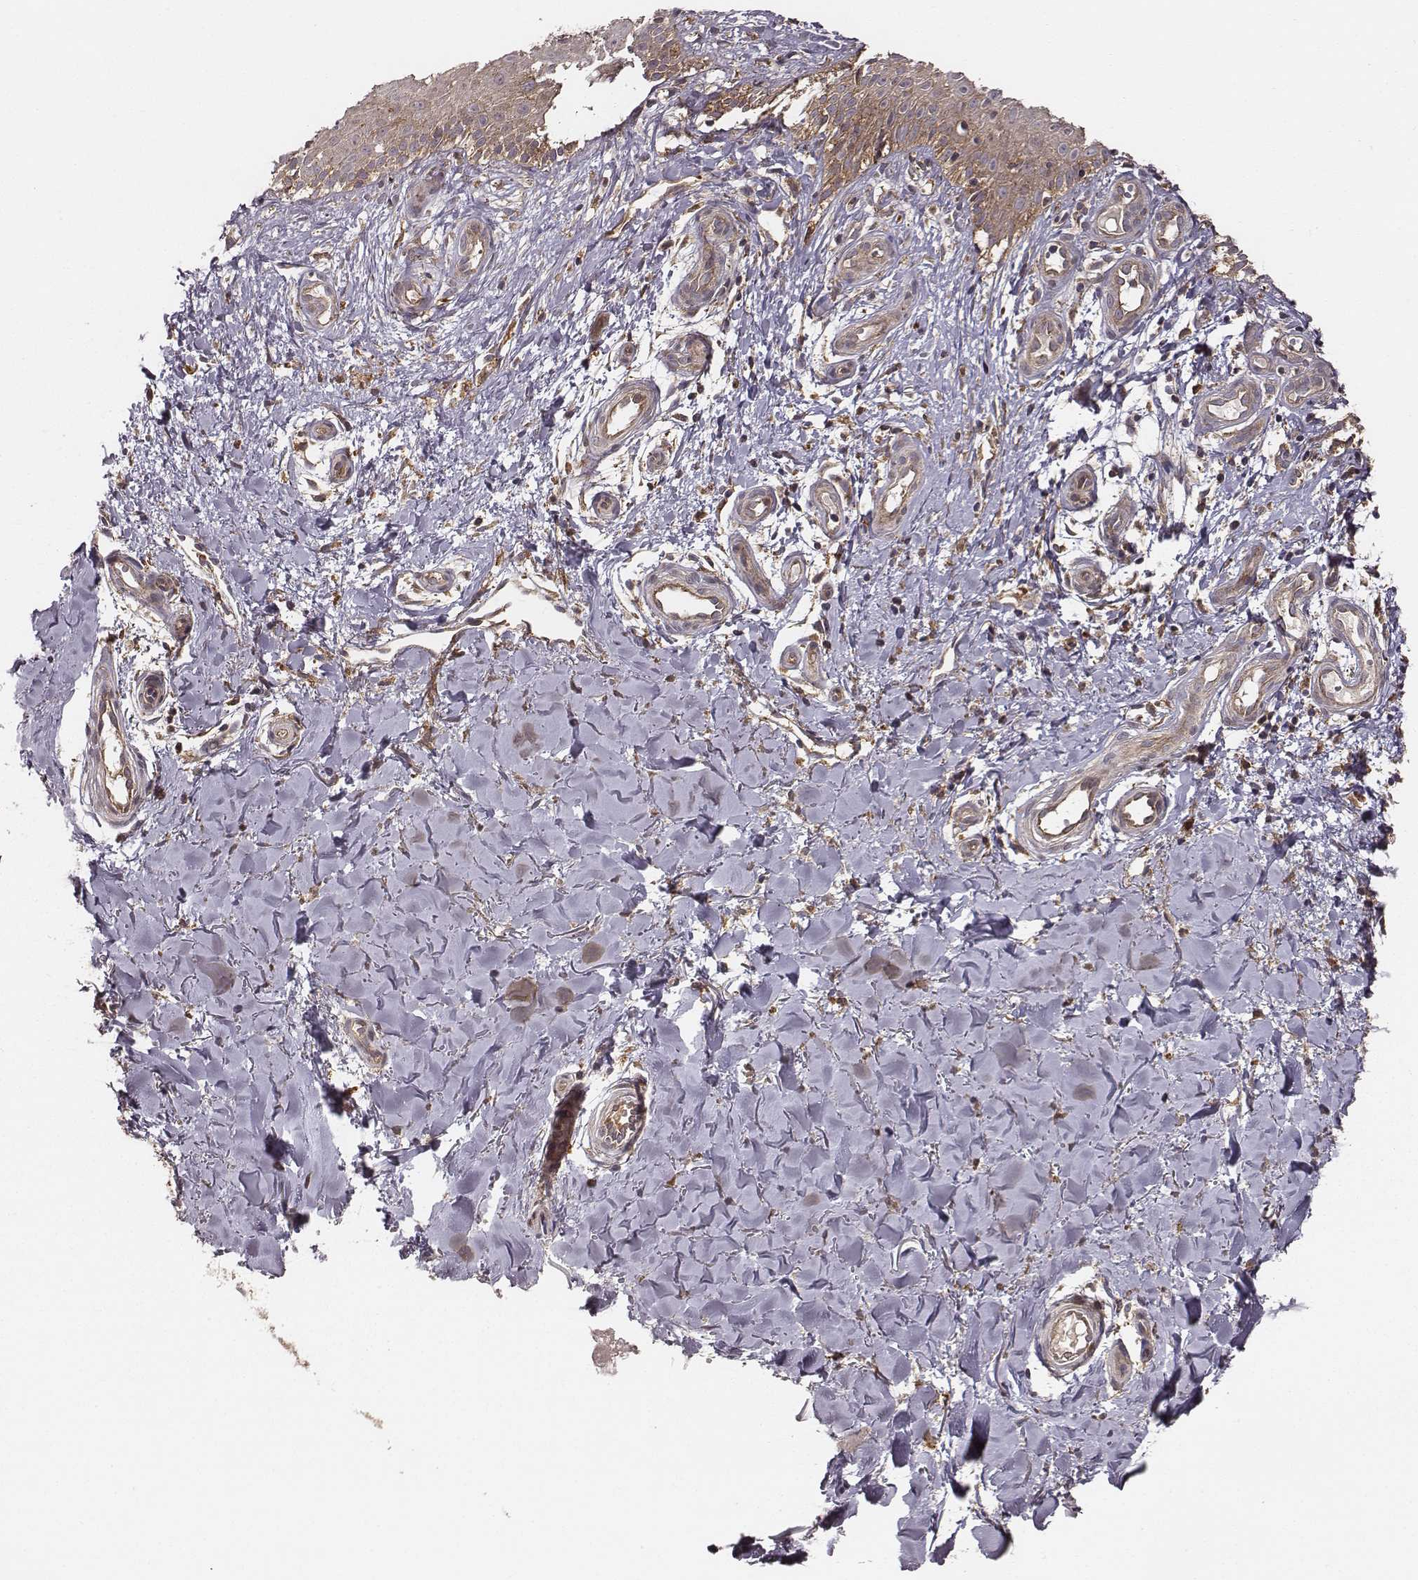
{"staining": {"intensity": "moderate", "quantity": ">75%", "location": "cytoplasmic/membranous"}, "tissue": "melanoma", "cell_type": "Tumor cells", "image_type": "cancer", "snomed": [{"axis": "morphology", "description": "Malignant melanoma, NOS"}, {"axis": "topography", "description": "Skin"}], "caption": "Protein analysis of melanoma tissue reveals moderate cytoplasmic/membranous expression in approximately >75% of tumor cells.", "gene": "VPS26A", "patient": {"sex": "female", "age": 53}}